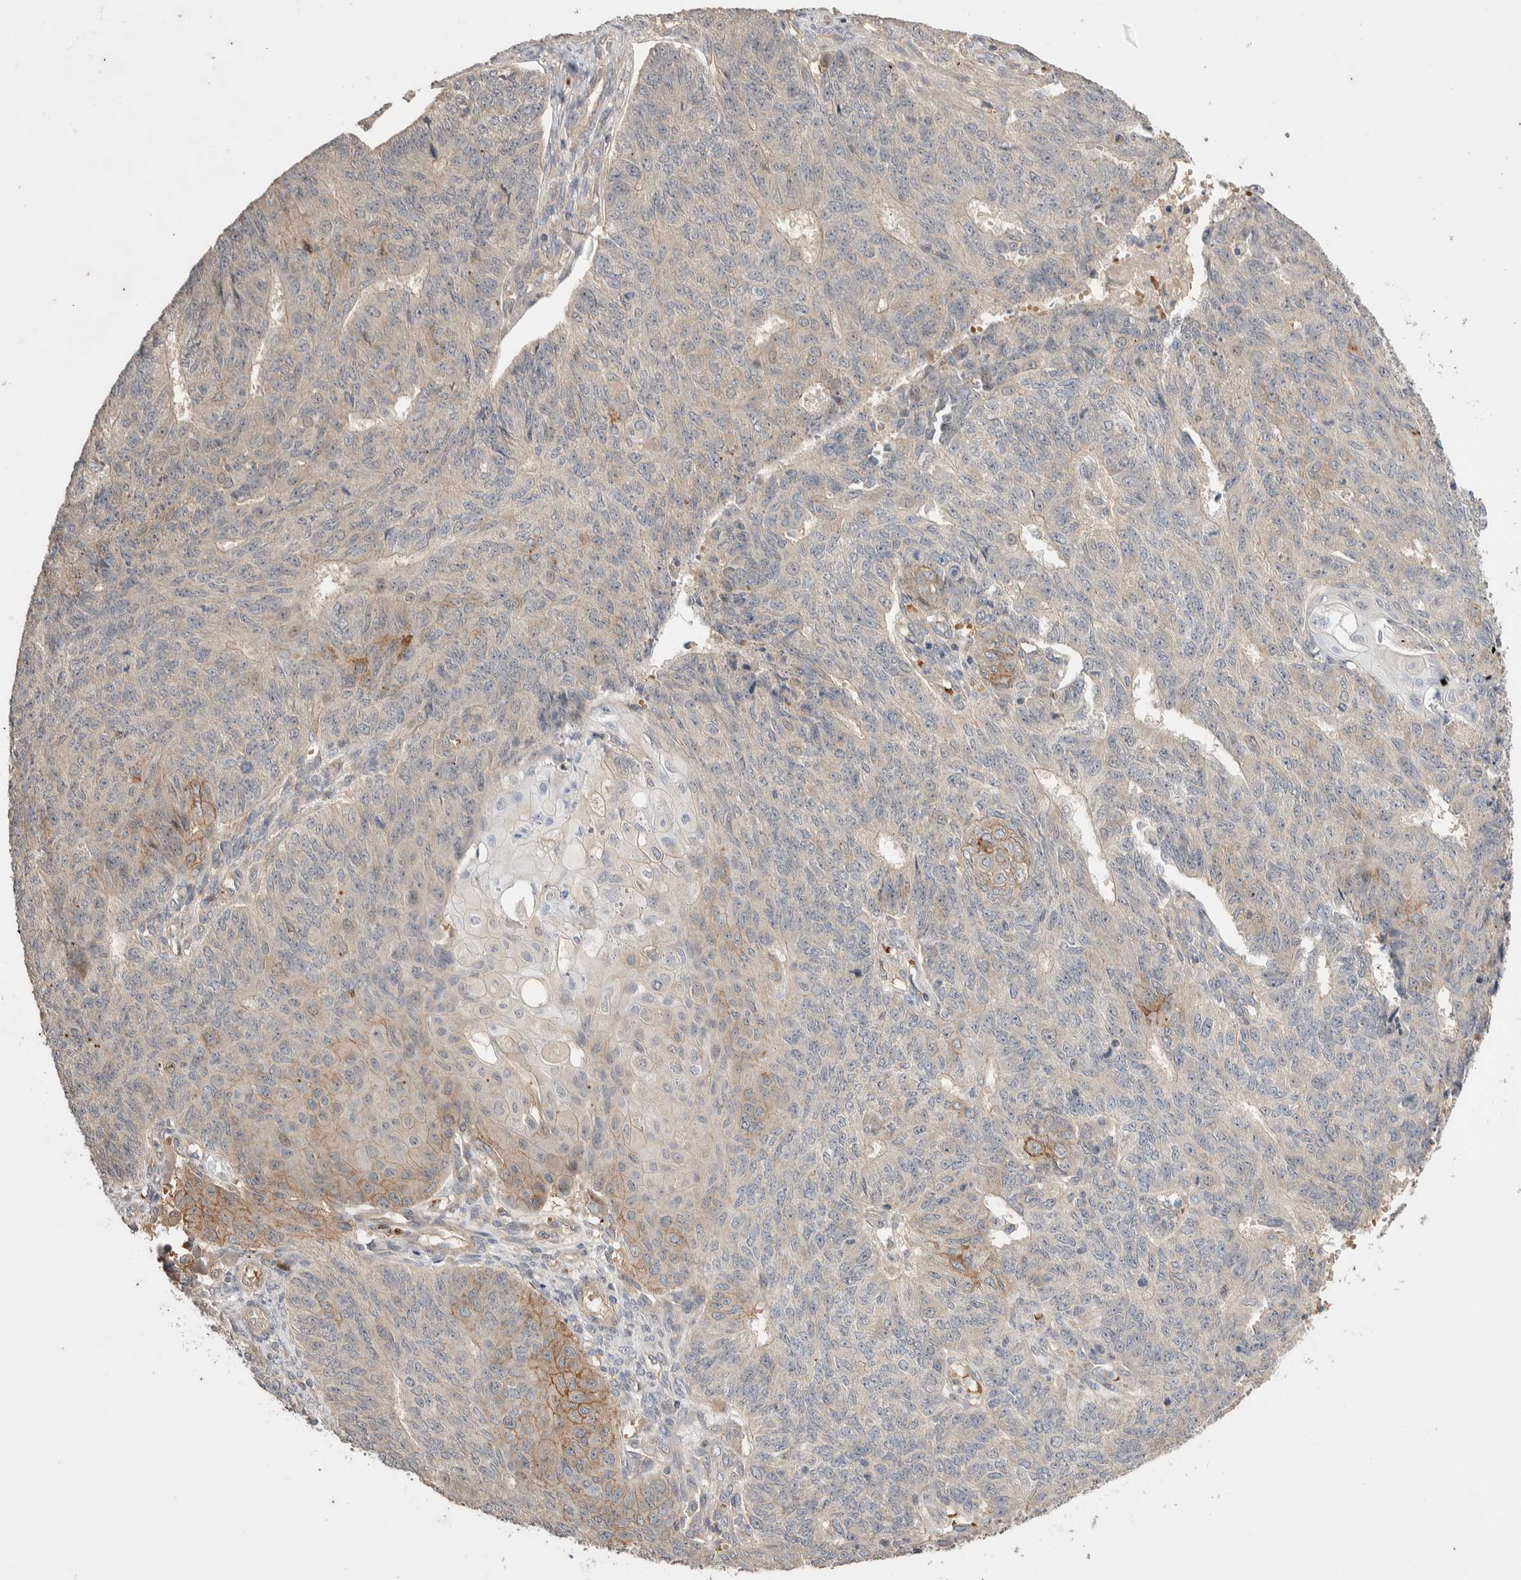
{"staining": {"intensity": "moderate", "quantity": "<25%", "location": "cytoplasmic/membranous"}, "tissue": "endometrial cancer", "cell_type": "Tumor cells", "image_type": "cancer", "snomed": [{"axis": "morphology", "description": "Adenocarcinoma, NOS"}, {"axis": "topography", "description": "Endometrium"}], "caption": "This is an image of immunohistochemistry (IHC) staining of adenocarcinoma (endometrial), which shows moderate expression in the cytoplasmic/membranous of tumor cells.", "gene": "WDR91", "patient": {"sex": "female", "age": 32}}